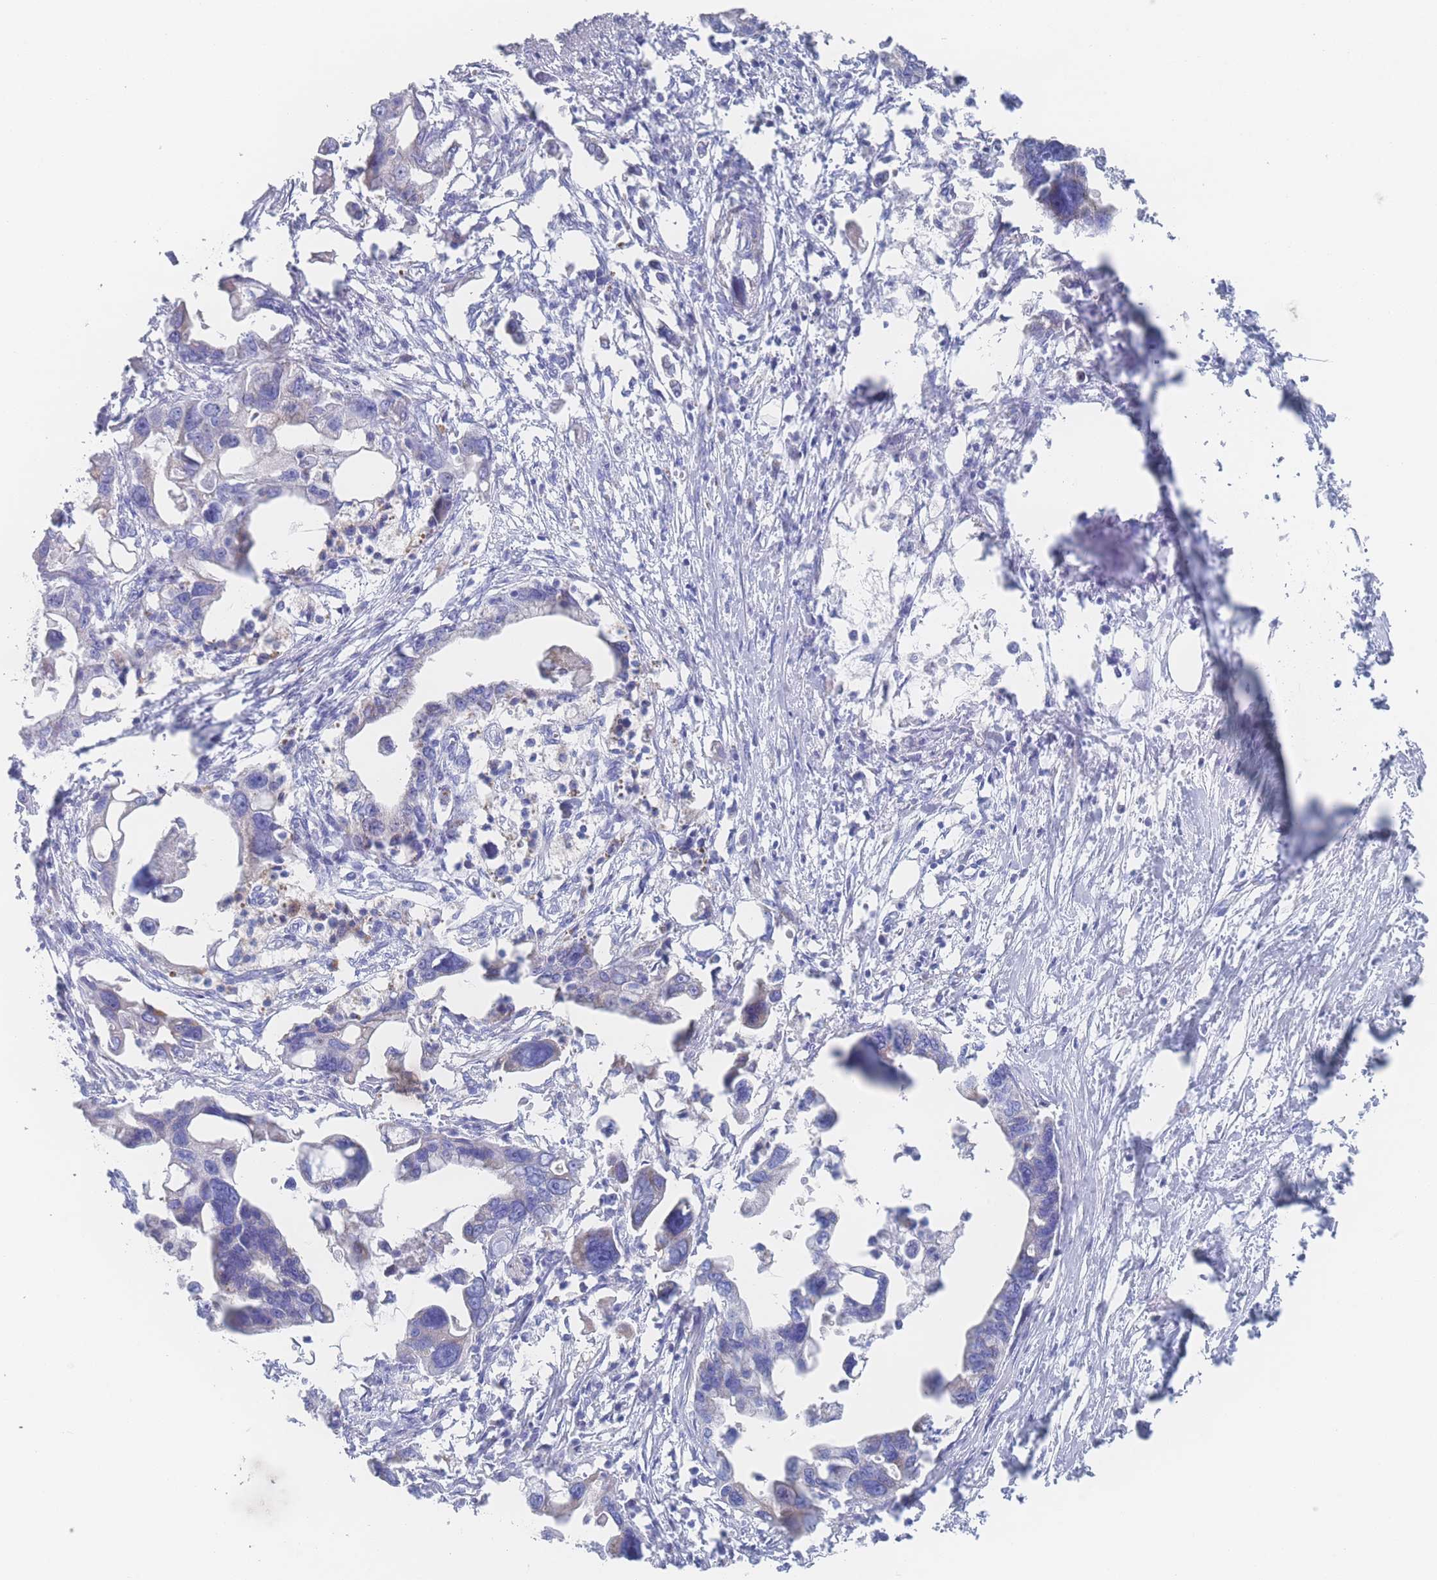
{"staining": {"intensity": "negative", "quantity": "none", "location": "none"}, "tissue": "pancreatic cancer", "cell_type": "Tumor cells", "image_type": "cancer", "snomed": [{"axis": "morphology", "description": "Adenocarcinoma, NOS"}, {"axis": "topography", "description": "Pancreas"}], "caption": "IHC image of adenocarcinoma (pancreatic) stained for a protein (brown), which reveals no staining in tumor cells.", "gene": "SNPH", "patient": {"sex": "female", "age": 83}}